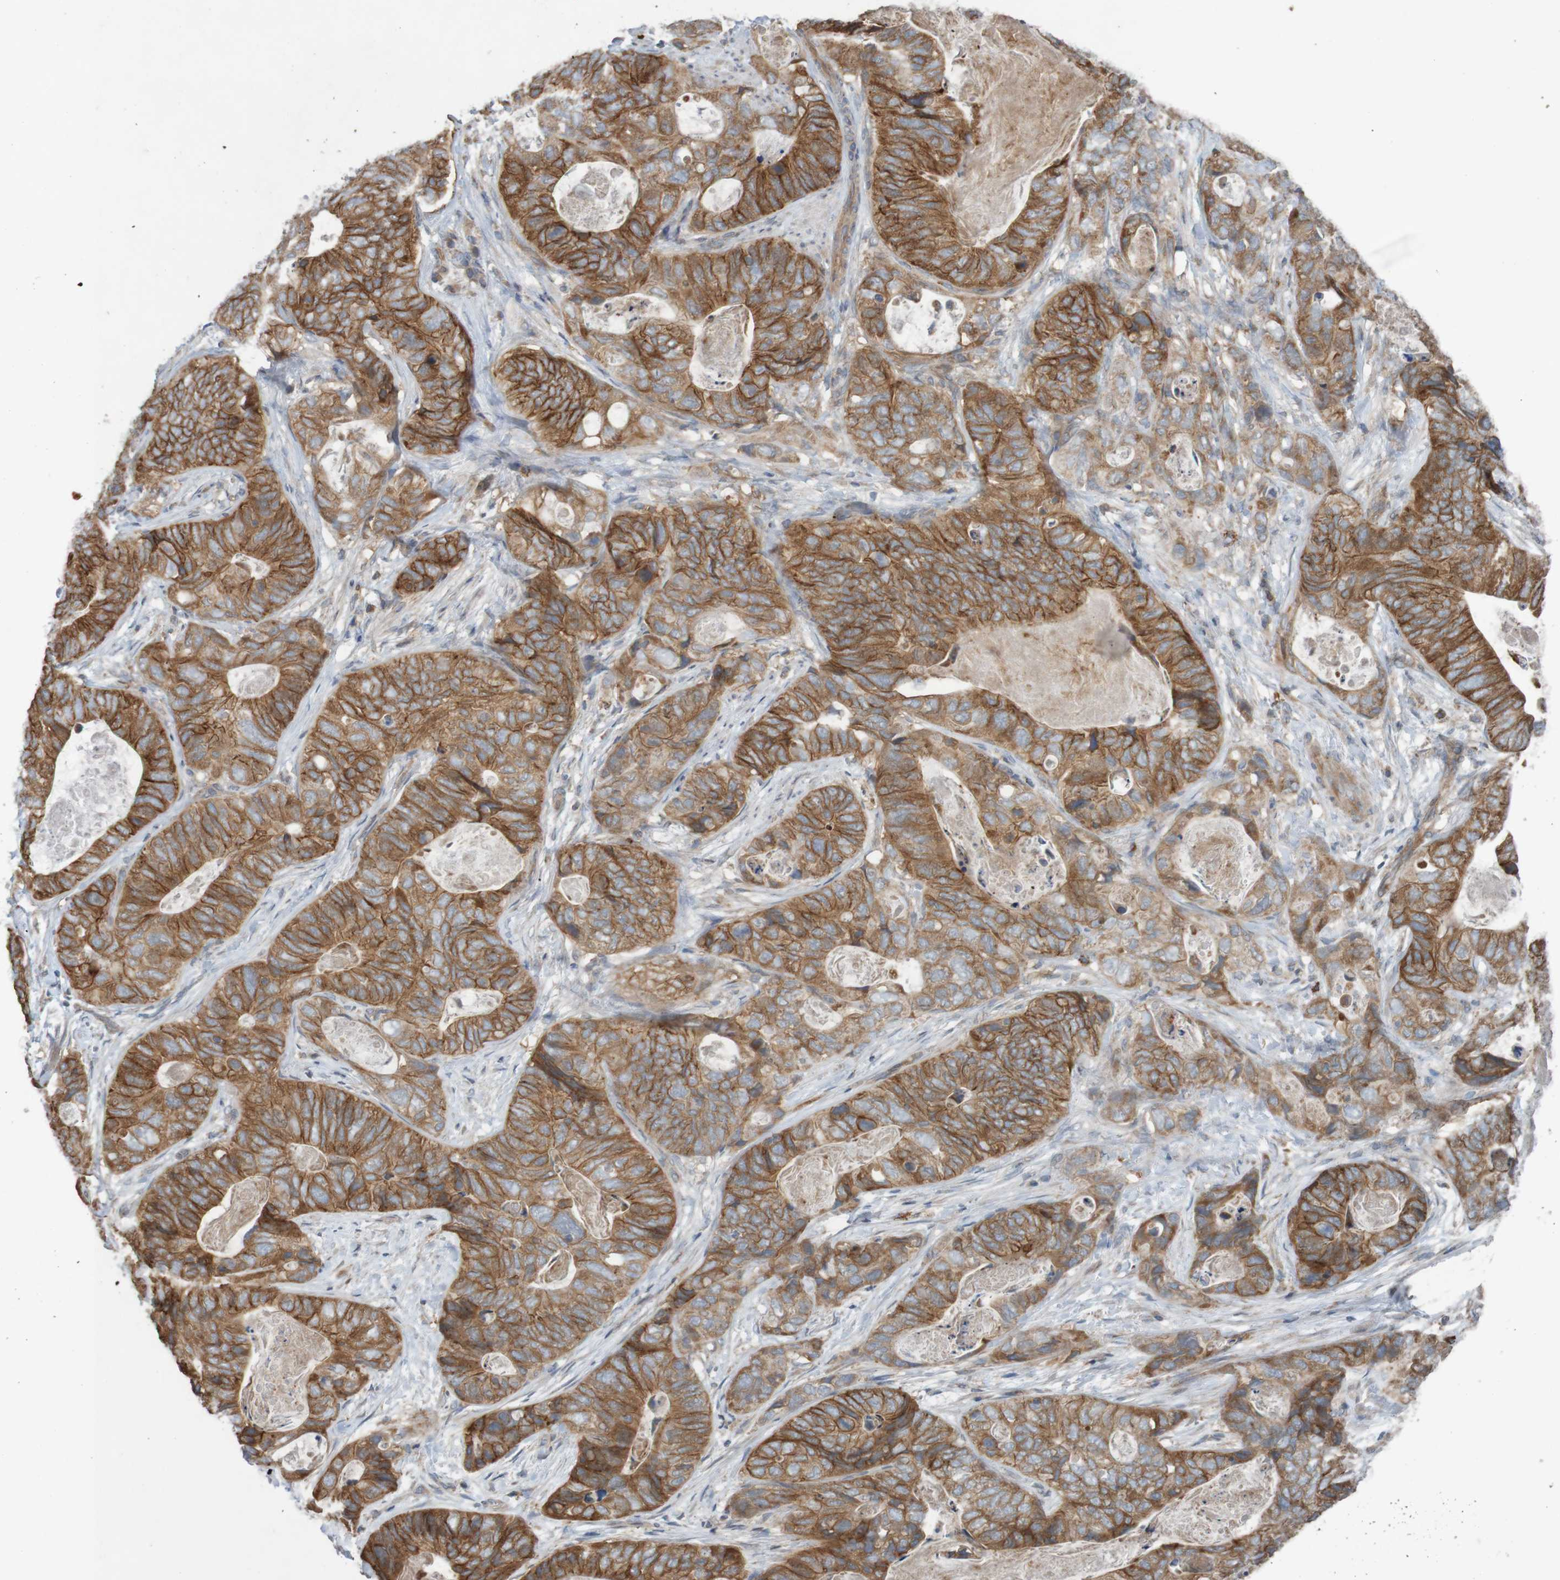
{"staining": {"intensity": "strong", "quantity": ">75%", "location": "cytoplasmic/membranous"}, "tissue": "stomach cancer", "cell_type": "Tumor cells", "image_type": "cancer", "snomed": [{"axis": "morphology", "description": "Adenocarcinoma, NOS"}, {"axis": "topography", "description": "Stomach"}], "caption": "Immunohistochemistry (IHC) micrograph of neoplastic tissue: human adenocarcinoma (stomach) stained using immunohistochemistry (IHC) displays high levels of strong protein expression localized specifically in the cytoplasmic/membranous of tumor cells, appearing as a cytoplasmic/membranous brown color.", "gene": "B3GAT2", "patient": {"sex": "female", "age": 89}}